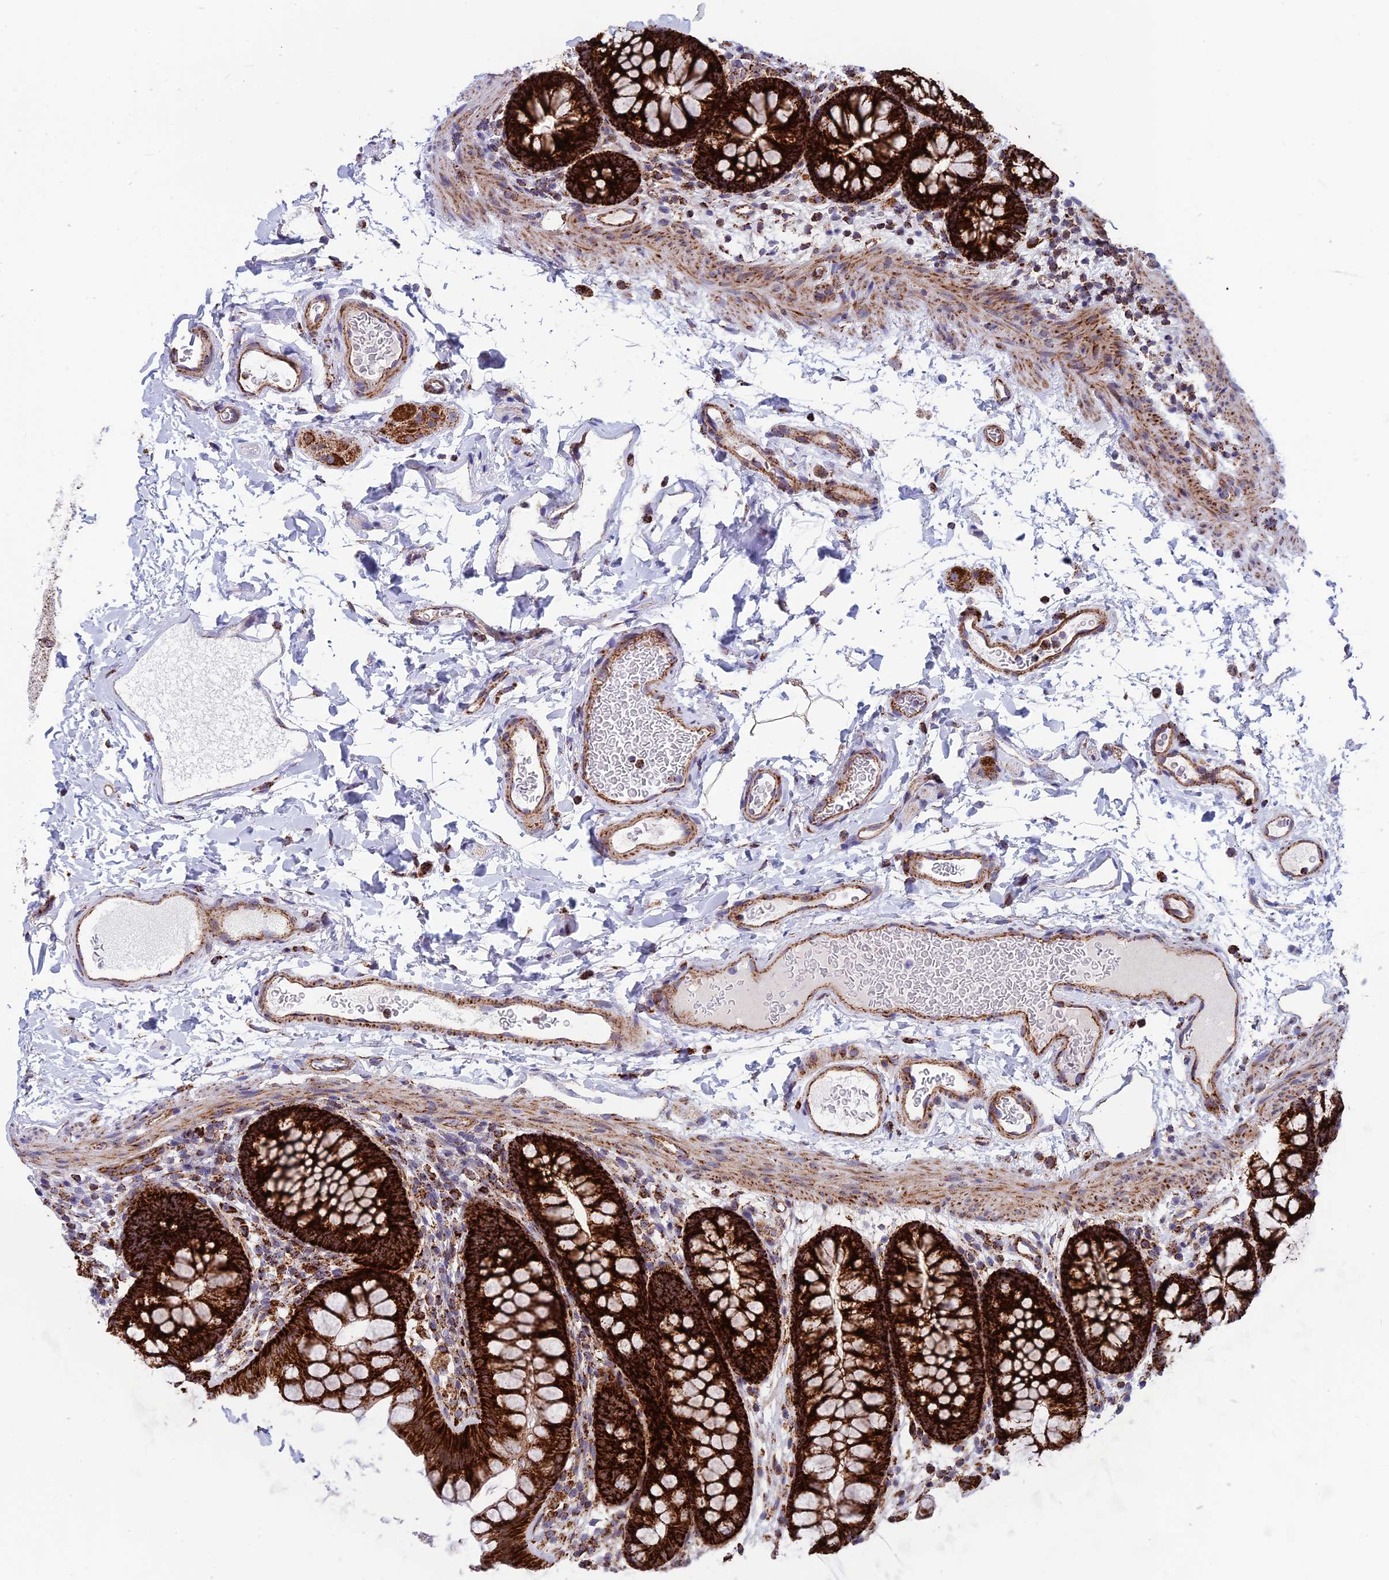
{"staining": {"intensity": "moderate", "quantity": ">75%", "location": "cytoplasmic/membranous"}, "tissue": "colon", "cell_type": "Endothelial cells", "image_type": "normal", "snomed": [{"axis": "morphology", "description": "Normal tissue, NOS"}, {"axis": "topography", "description": "Colon"}], "caption": "Brown immunohistochemical staining in unremarkable human colon demonstrates moderate cytoplasmic/membranous positivity in approximately >75% of endothelial cells. Immunohistochemistry stains the protein in brown and the nuclei are stained blue.", "gene": "MRPS18B", "patient": {"sex": "female", "age": 62}}